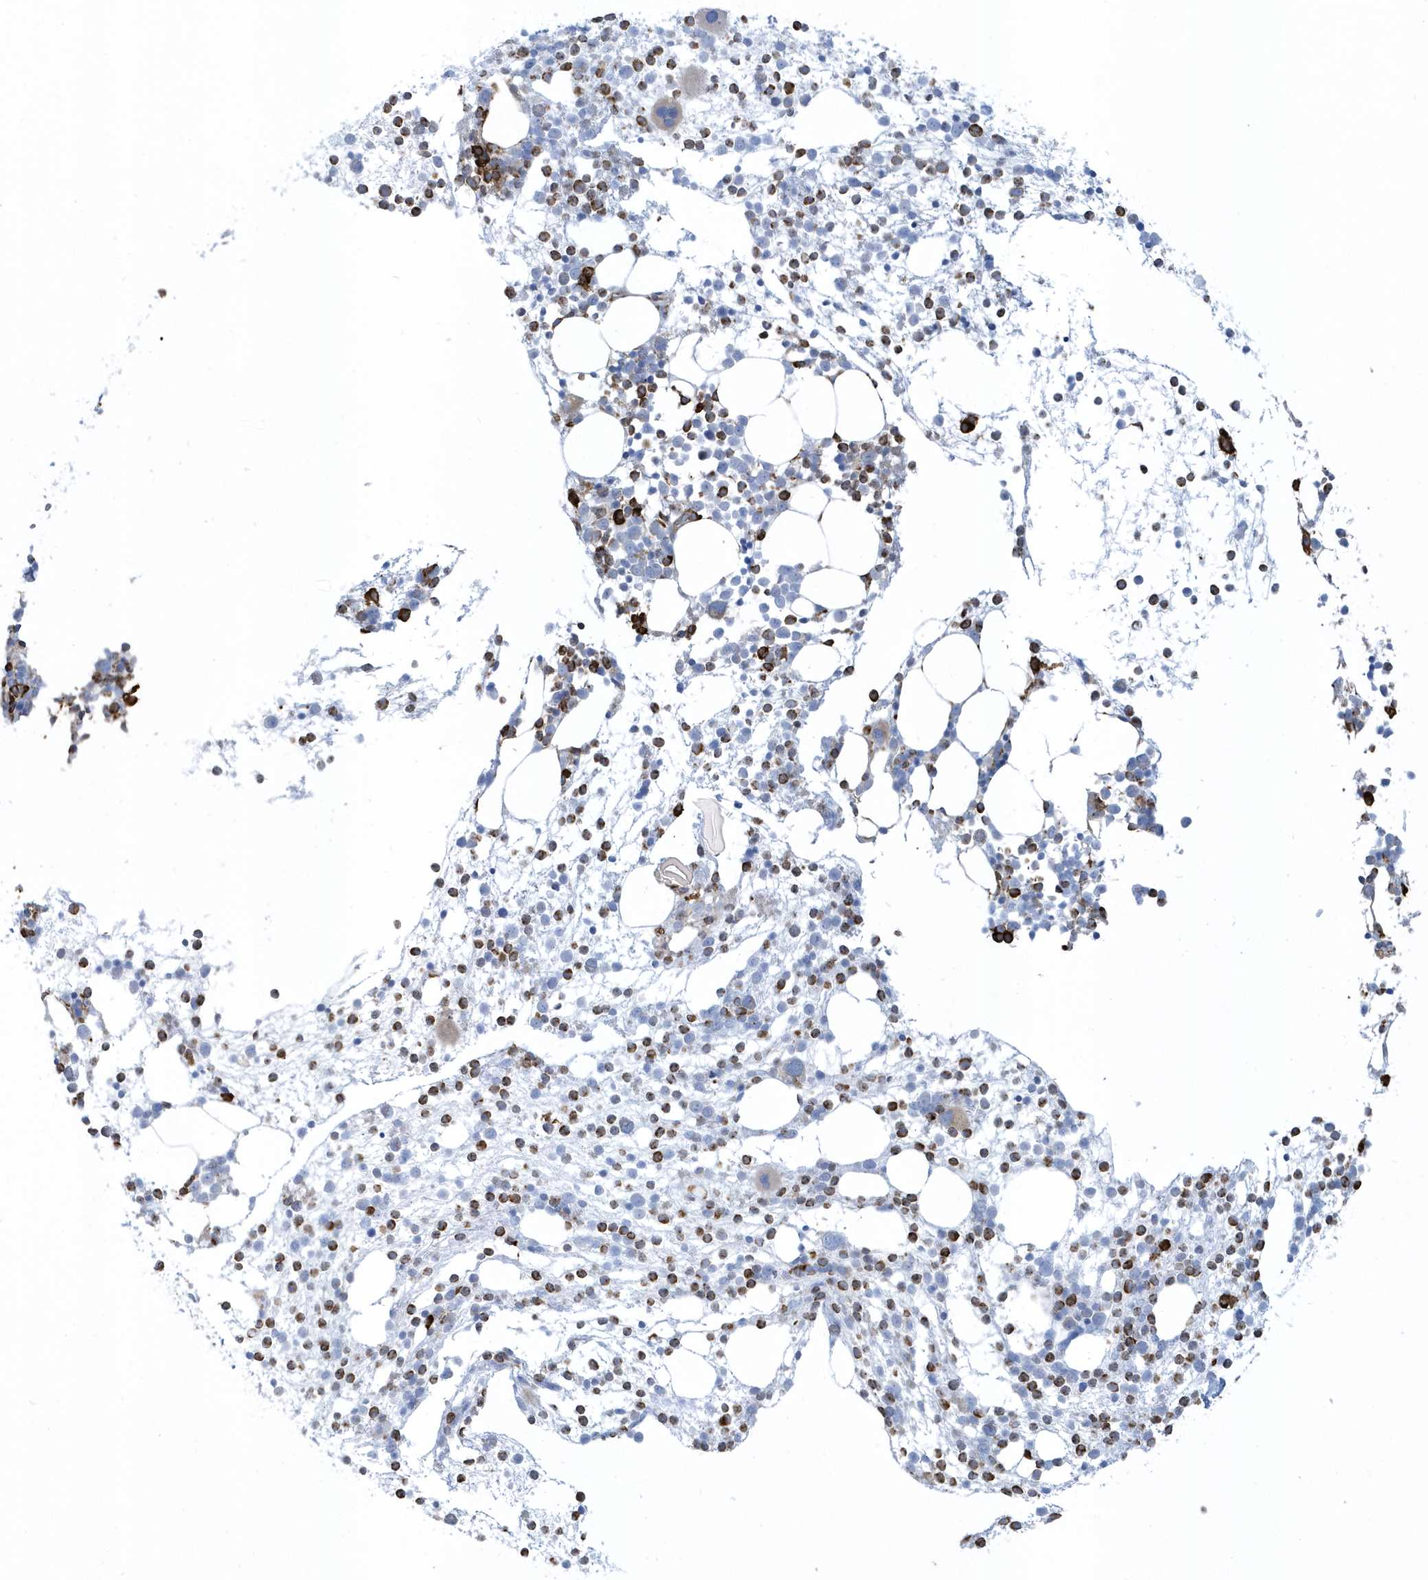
{"staining": {"intensity": "moderate", "quantity": "25%-75%", "location": "cytoplasmic/membranous"}, "tissue": "bone marrow", "cell_type": "Hematopoietic cells", "image_type": "normal", "snomed": [{"axis": "morphology", "description": "Normal tissue, NOS"}, {"axis": "topography", "description": "Bone marrow"}], "caption": "Immunohistochemistry (IHC) of benign human bone marrow shows medium levels of moderate cytoplasmic/membranous staining in approximately 25%-75% of hematopoietic cells.", "gene": "DCAF1", "patient": {"sex": "male", "age": 54}}